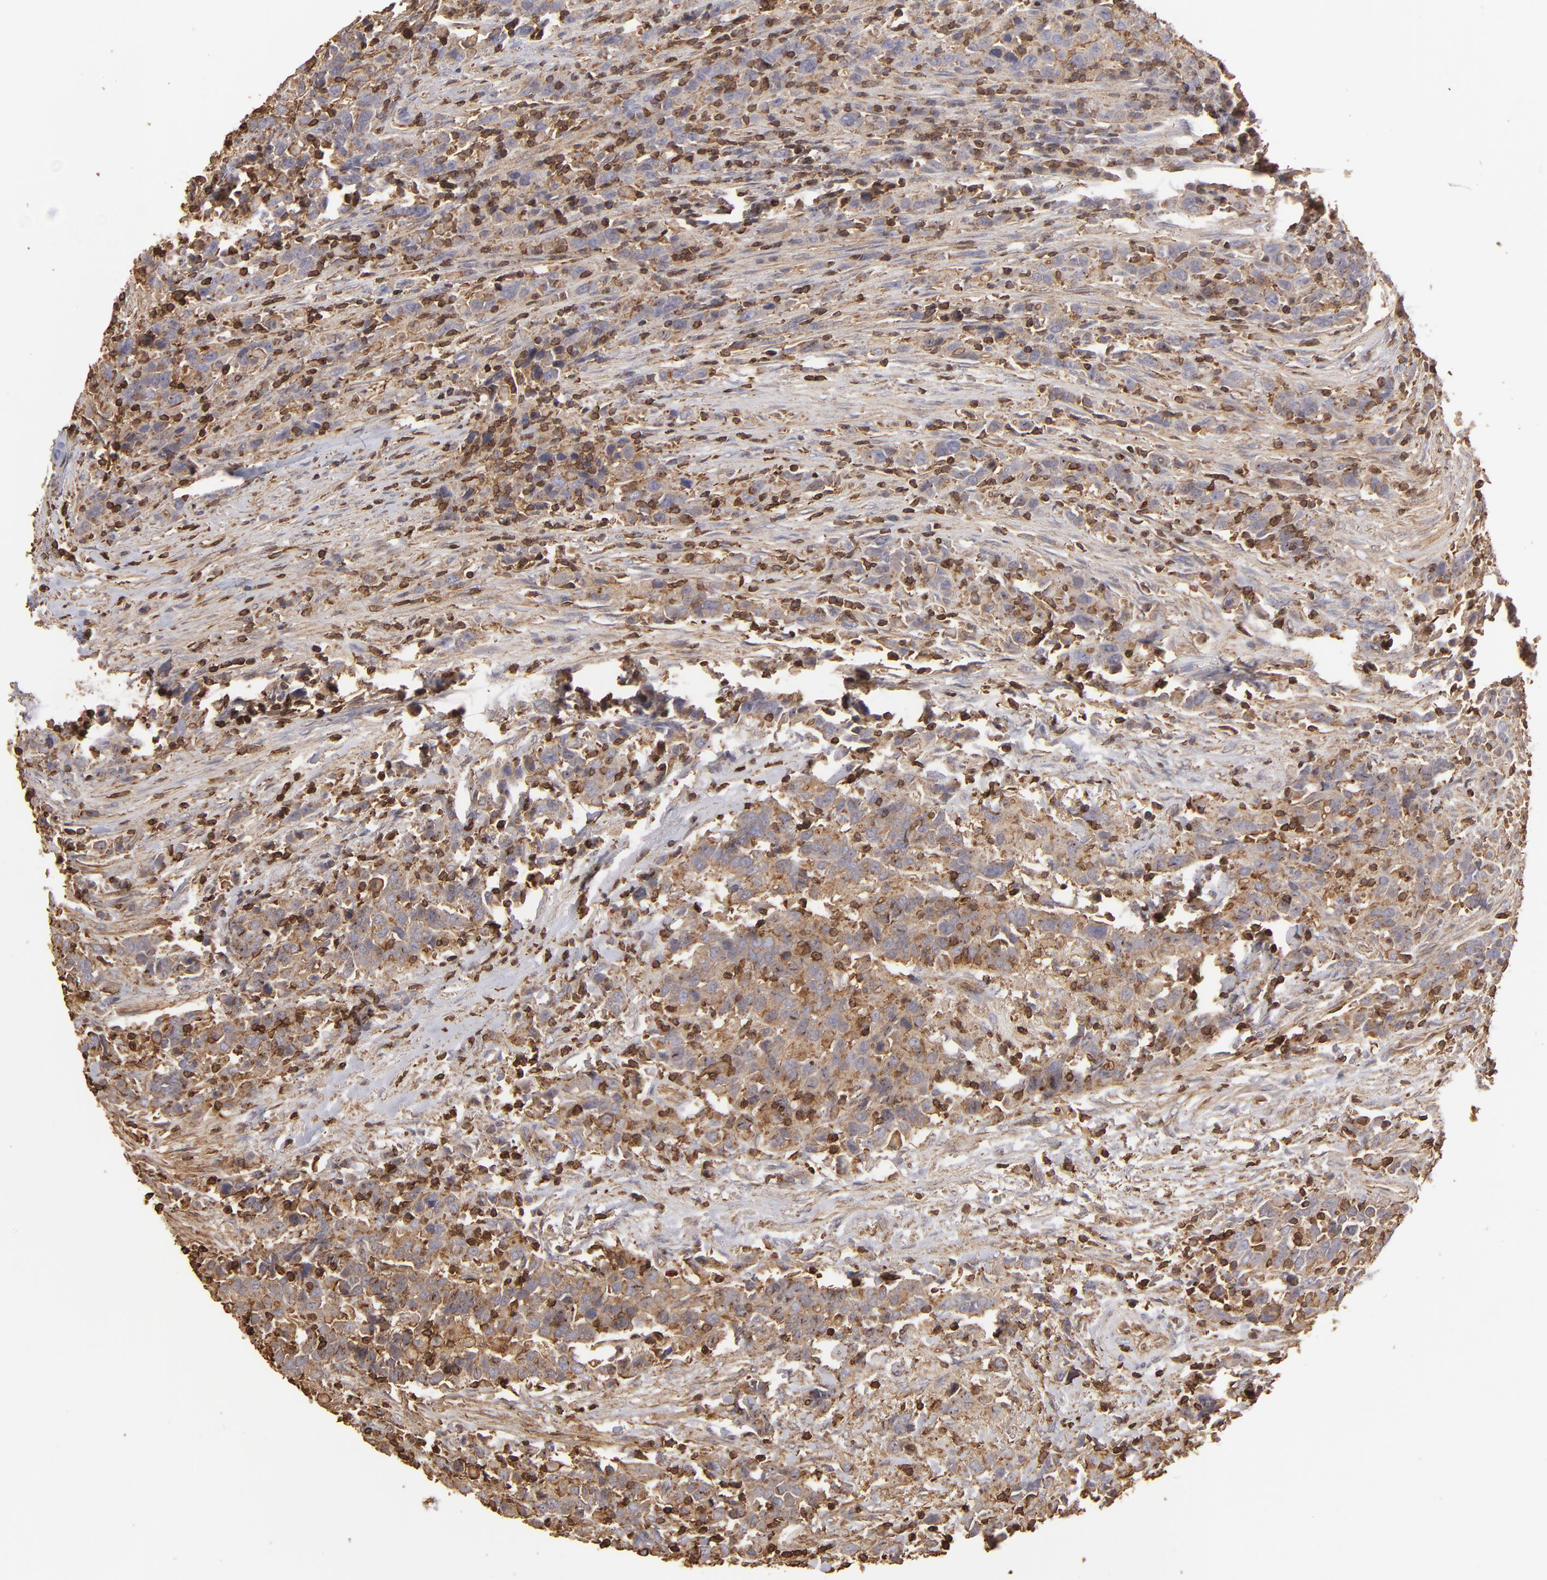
{"staining": {"intensity": "moderate", "quantity": ">75%", "location": "cytoplasmic/membranous"}, "tissue": "urothelial cancer", "cell_type": "Tumor cells", "image_type": "cancer", "snomed": [{"axis": "morphology", "description": "Urothelial carcinoma, High grade"}, {"axis": "topography", "description": "Urinary bladder"}], "caption": "Tumor cells exhibit medium levels of moderate cytoplasmic/membranous positivity in about >75% of cells in high-grade urothelial carcinoma. (DAB (3,3'-diaminobenzidine) IHC, brown staining for protein, blue staining for nuclei).", "gene": "ACTB", "patient": {"sex": "male", "age": 61}}